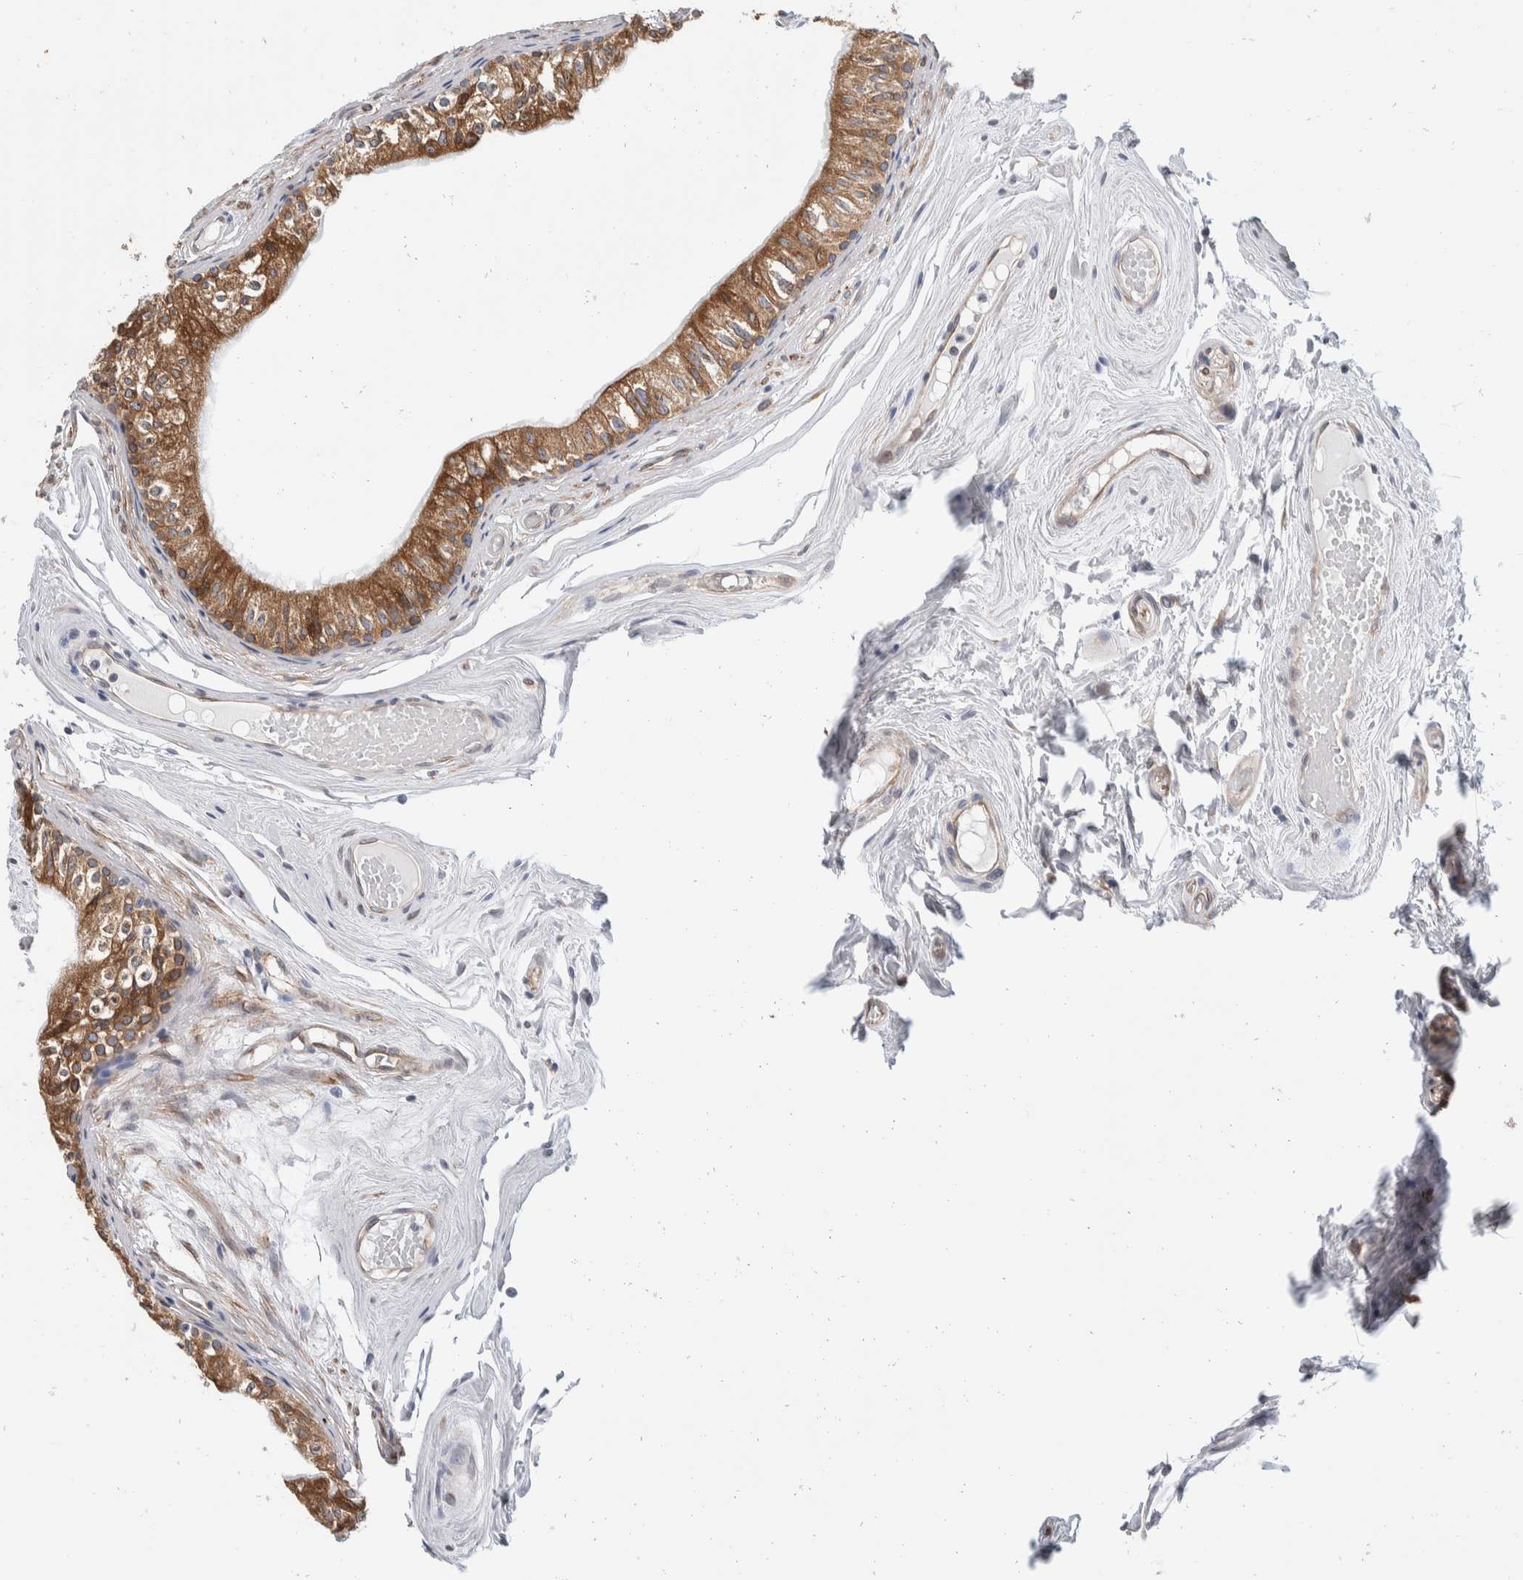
{"staining": {"intensity": "strong", "quantity": ">75%", "location": "cytoplasmic/membranous"}, "tissue": "epididymis", "cell_type": "Glandular cells", "image_type": "normal", "snomed": [{"axis": "morphology", "description": "Normal tissue, NOS"}, {"axis": "topography", "description": "Epididymis"}], "caption": "Strong cytoplasmic/membranous positivity is seen in about >75% of glandular cells in normal epididymis. (Stains: DAB in brown, nuclei in blue, Microscopy: brightfield microscopy at high magnification).", "gene": "TMEM245", "patient": {"sex": "male", "age": 79}}